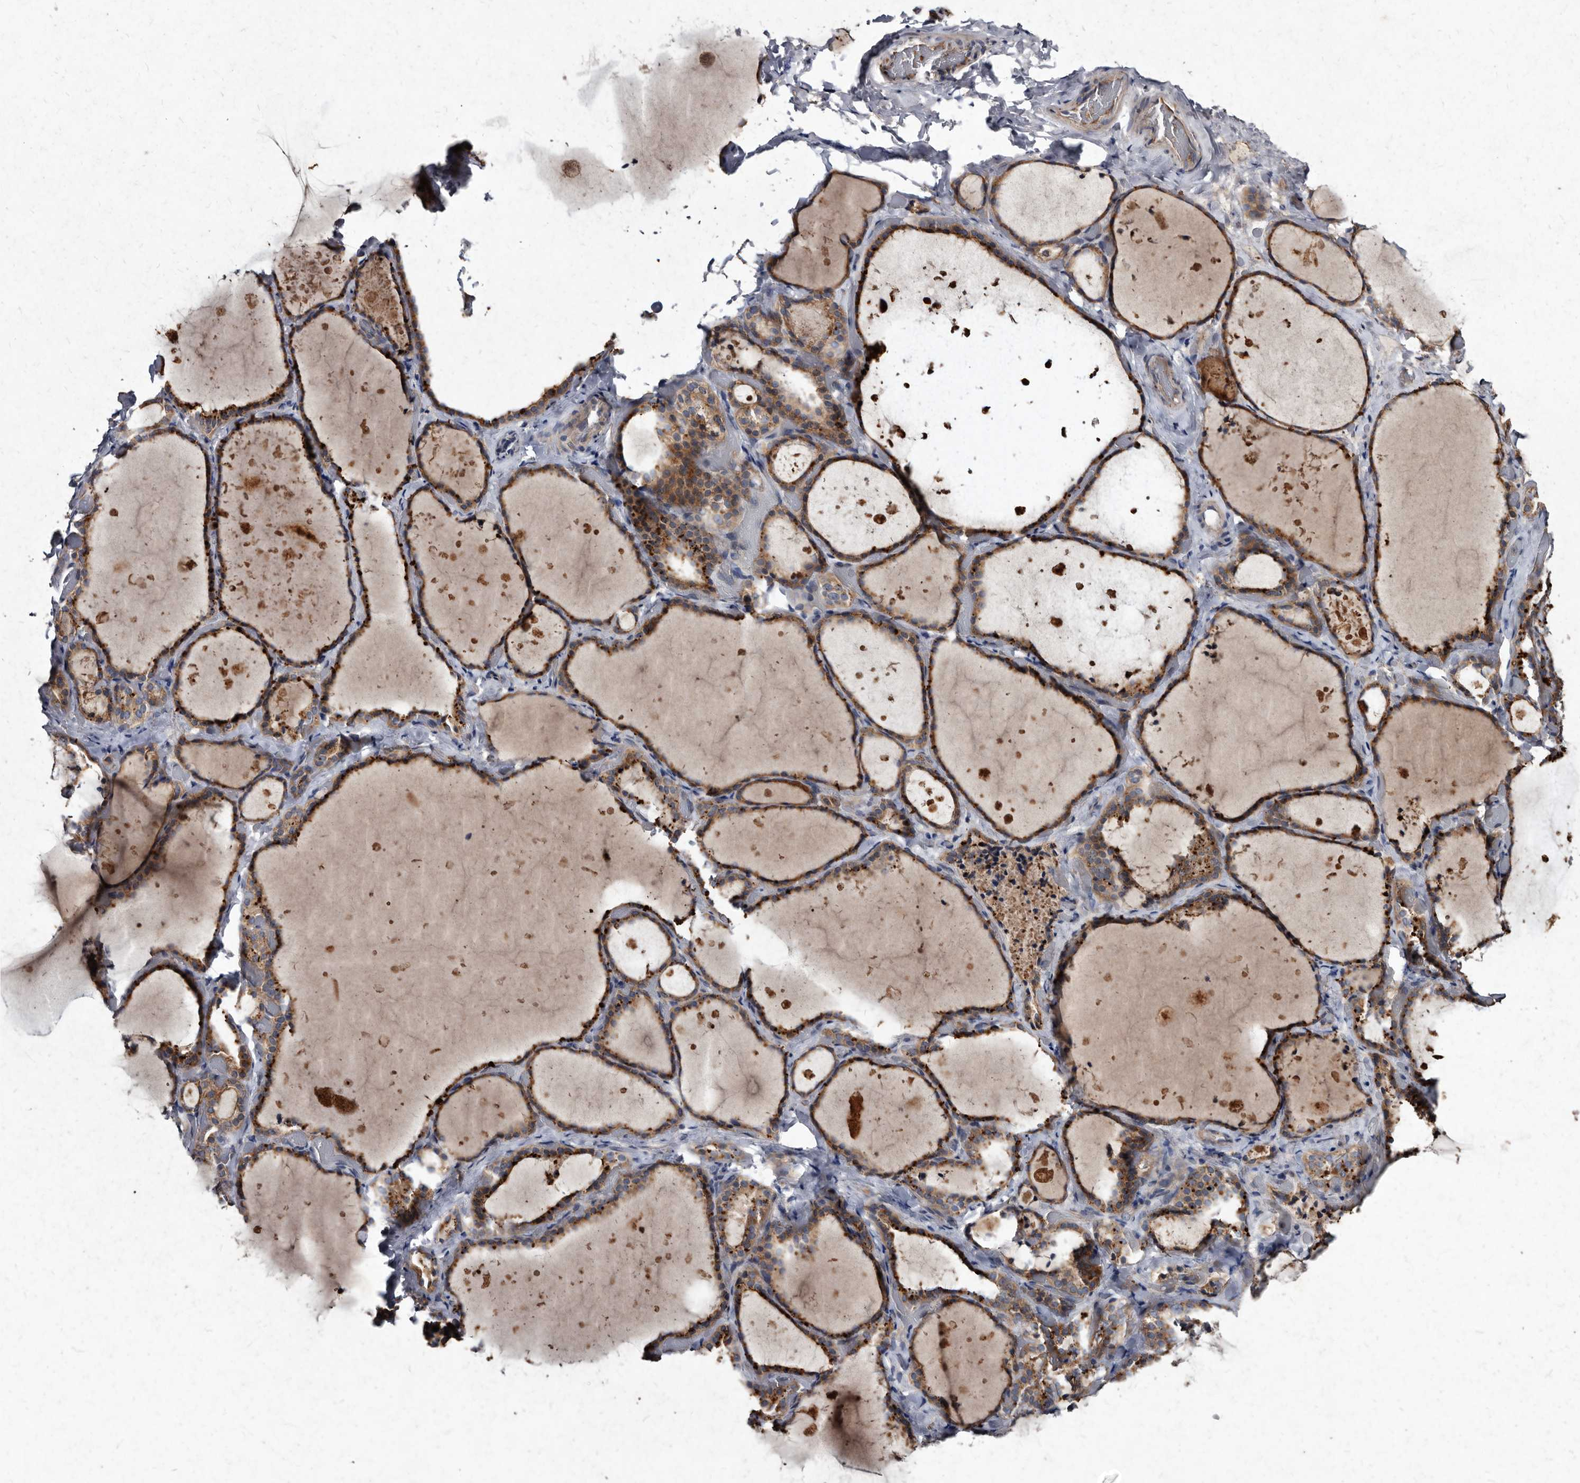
{"staining": {"intensity": "strong", "quantity": ">75%", "location": "cytoplasmic/membranous"}, "tissue": "thyroid gland", "cell_type": "Glandular cells", "image_type": "normal", "snomed": [{"axis": "morphology", "description": "Normal tissue, NOS"}, {"axis": "topography", "description": "Thyroid gland"}], "caption": "This is a photomicrograph of immunohistochemistry (IHC) staining of unremarkable thyroid gland, which shows strong expression in the cytoplasmic/membranous of glandular cells.", "gene": "YPEL1", "patient": {"sex": "female", "age": 44}}